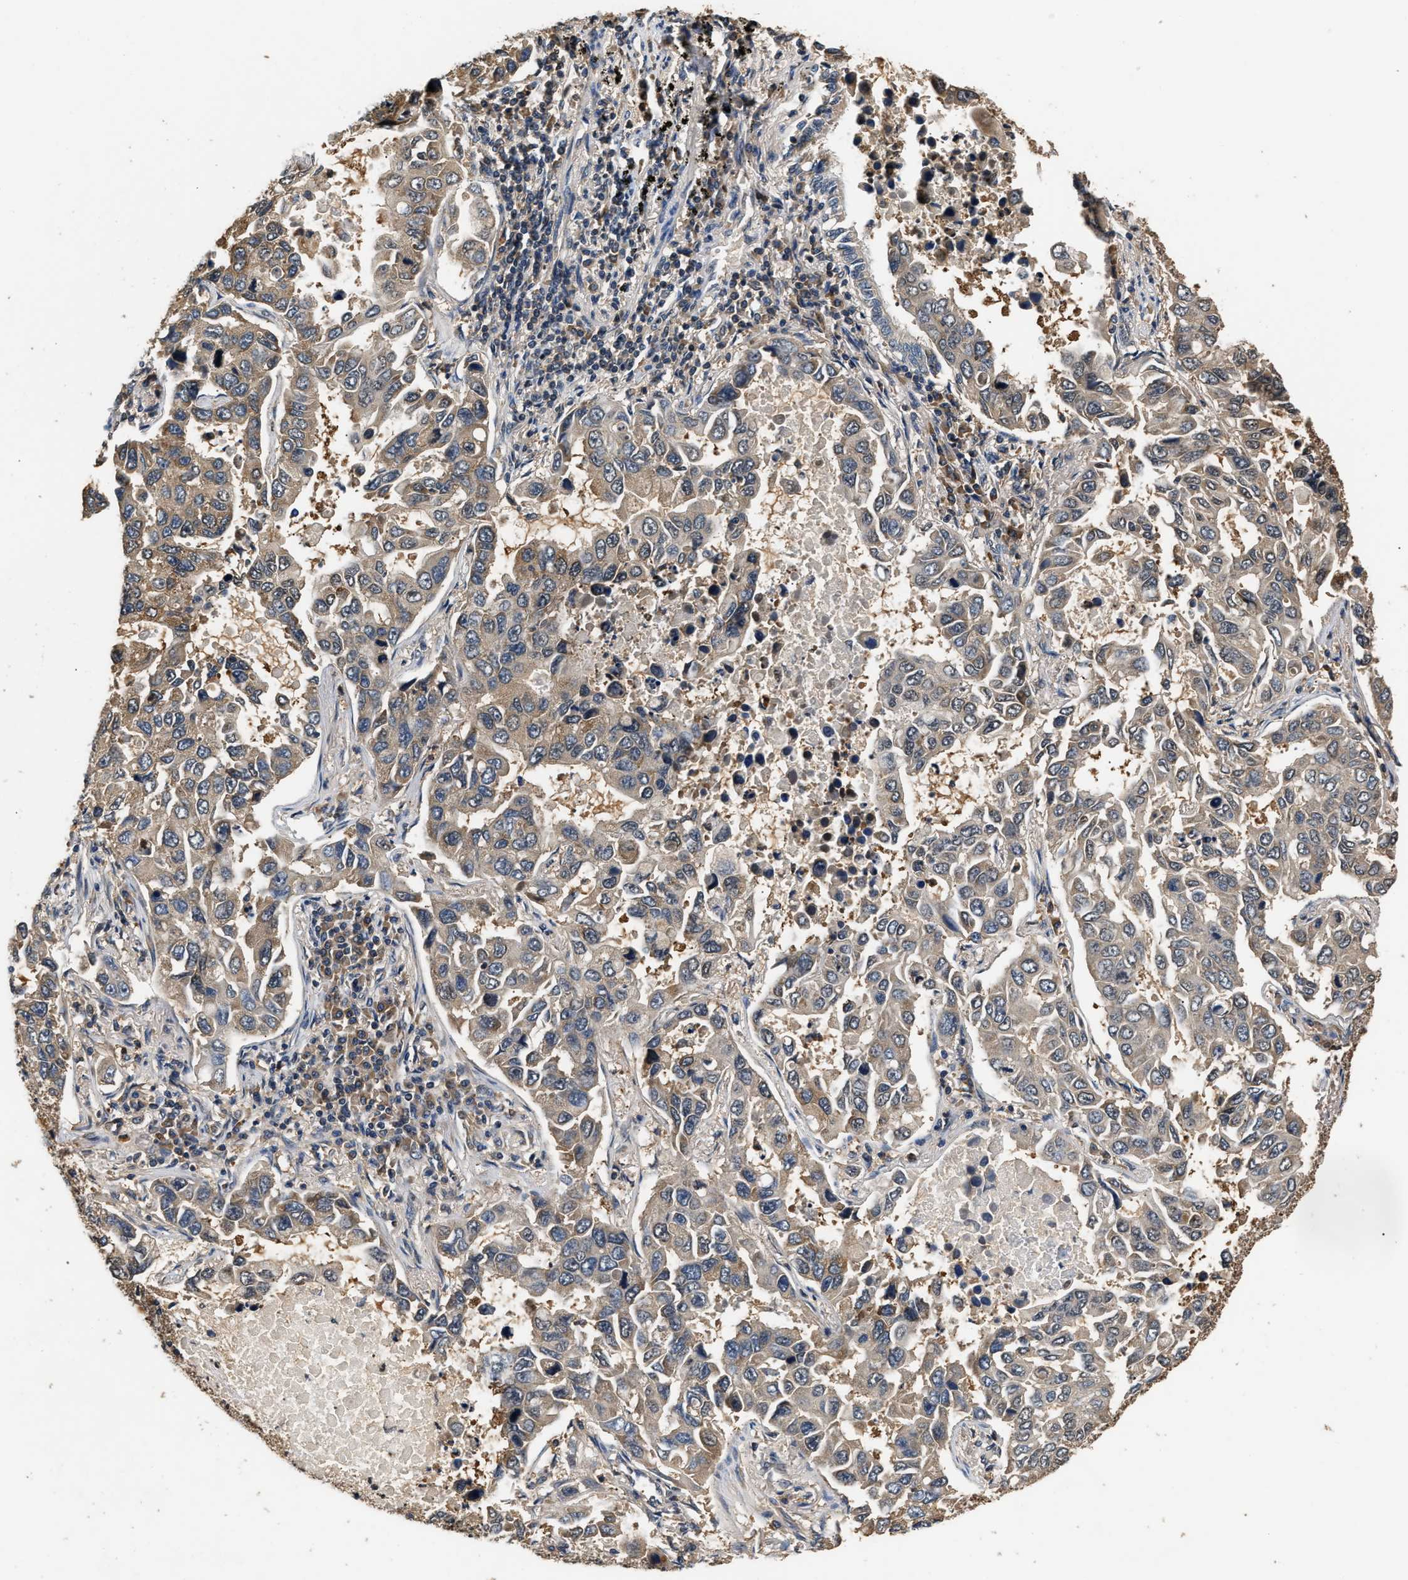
{"staining": {"intensity": "moderate", "quantity": "25%-75%", "location": "cytoplasmic/membranous"}, "tissue": "lung cancer", "cell_type": "Tumor cells", "image_type": "cancer", "snomed": [{"axis": "morphology", "description": "Adenocarcinoma, NOS"}, {"axis": "topography", "description": "Lung"}], "caption": "About 25%-75% of tumor cells in human adenocarcinoma (lung) demonstrate moderate cytoplasmic/membranous protein expression as visualized by brown immunohistochemical staining.", "gene": "GPI", "patient": {"sex": "male", "age": 64}}